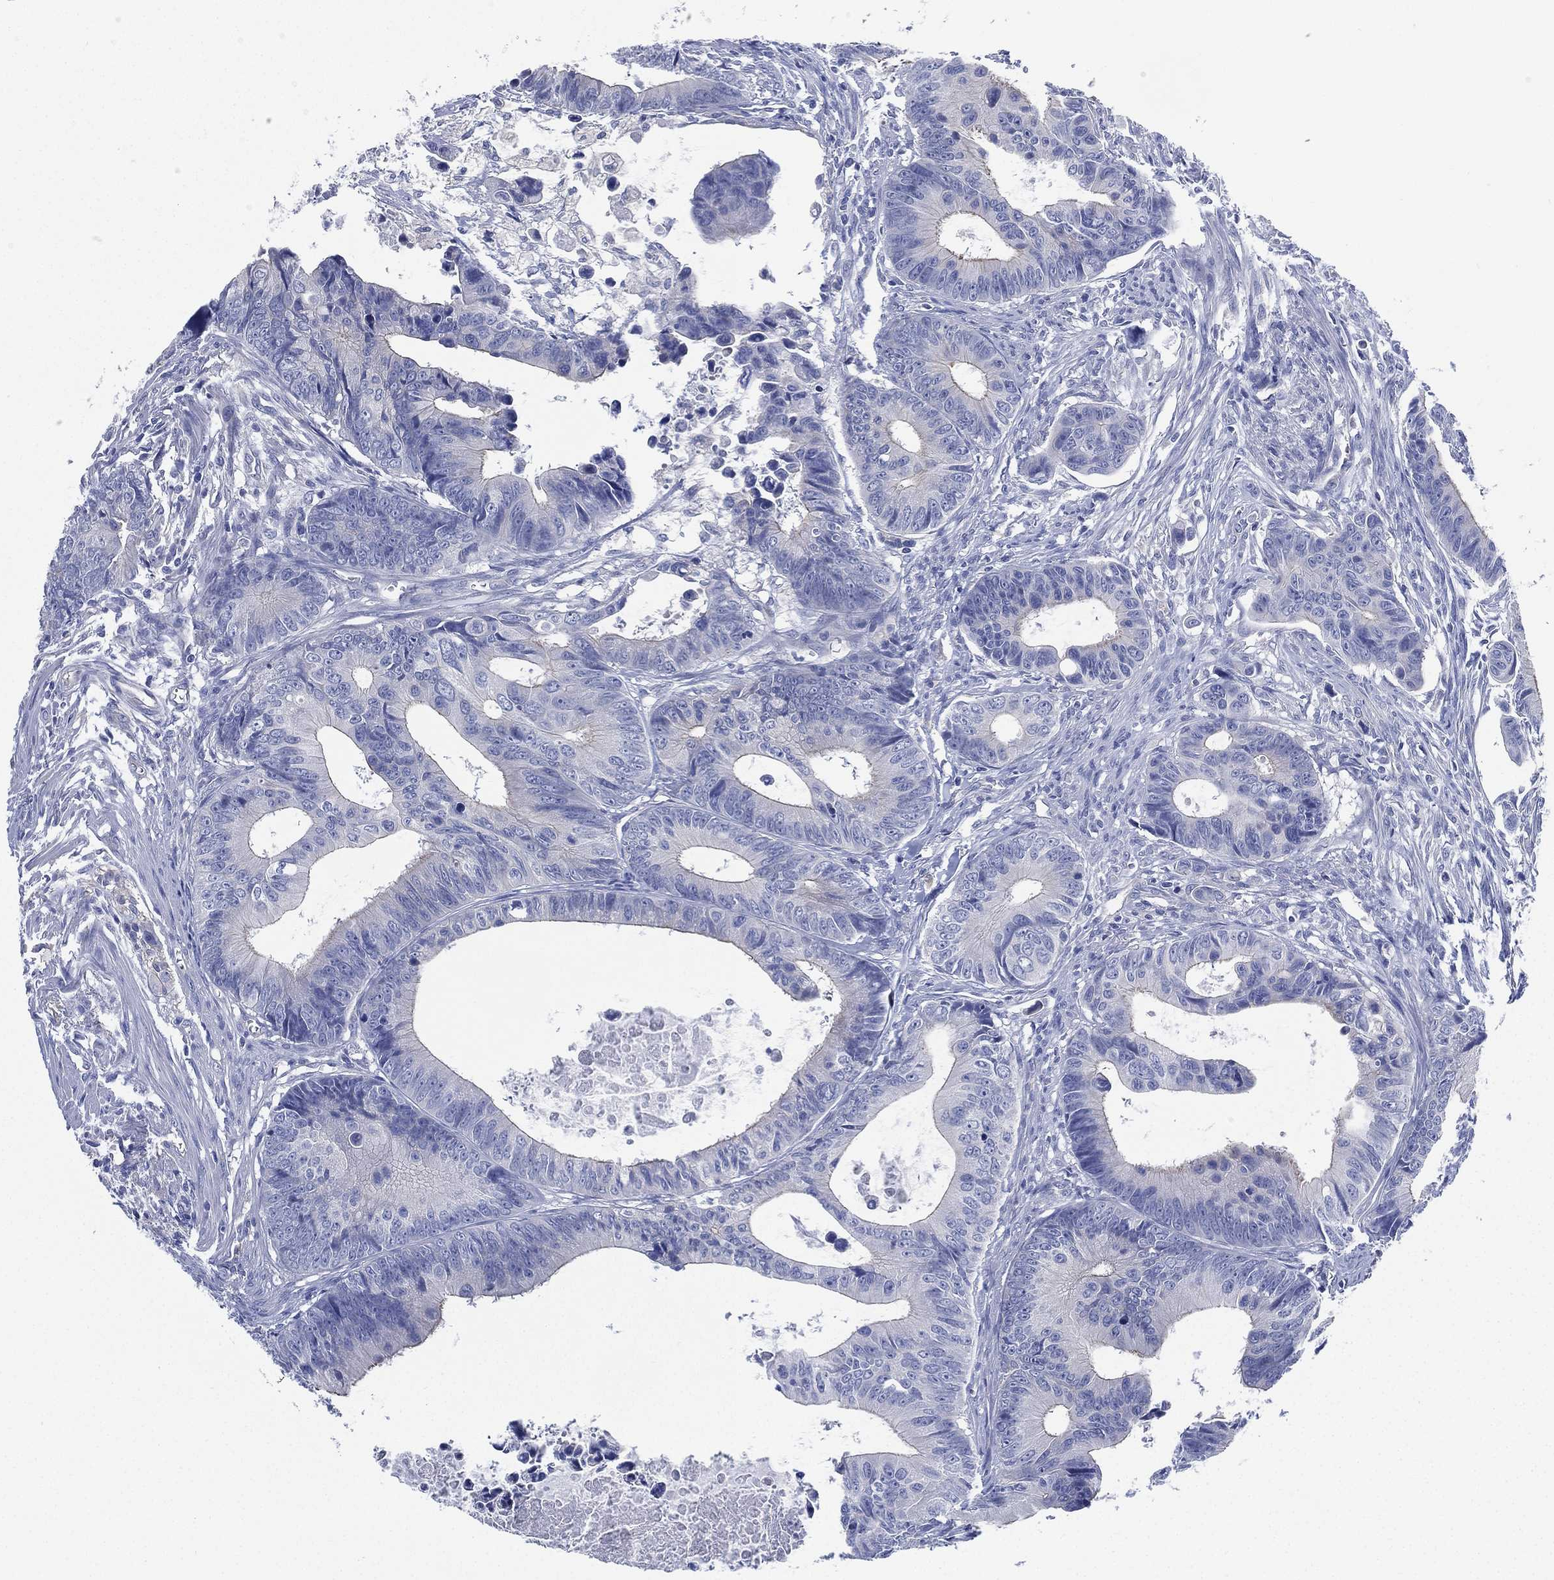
{"staining": {"intensity": "negative", "quantity": "none", "location": "none"}, "tissue": "colorectal cancer", "cell_type": "Tumor cells", "image_type": "cancer", "snomed": [{"axis": "morphology", "description": "Adenocarcinoma, NOS"}, {"axis": "topography", "description": "Colon"}], "caption": "An immunohistochemistry (IHC) image of adenocarcinoma (colorectal) is shown. There is no staining in tumor cells of adenocarcinoma (colorectal).", "gene": "CCDC70", "patient": {"sex": "female", "age": 87}}